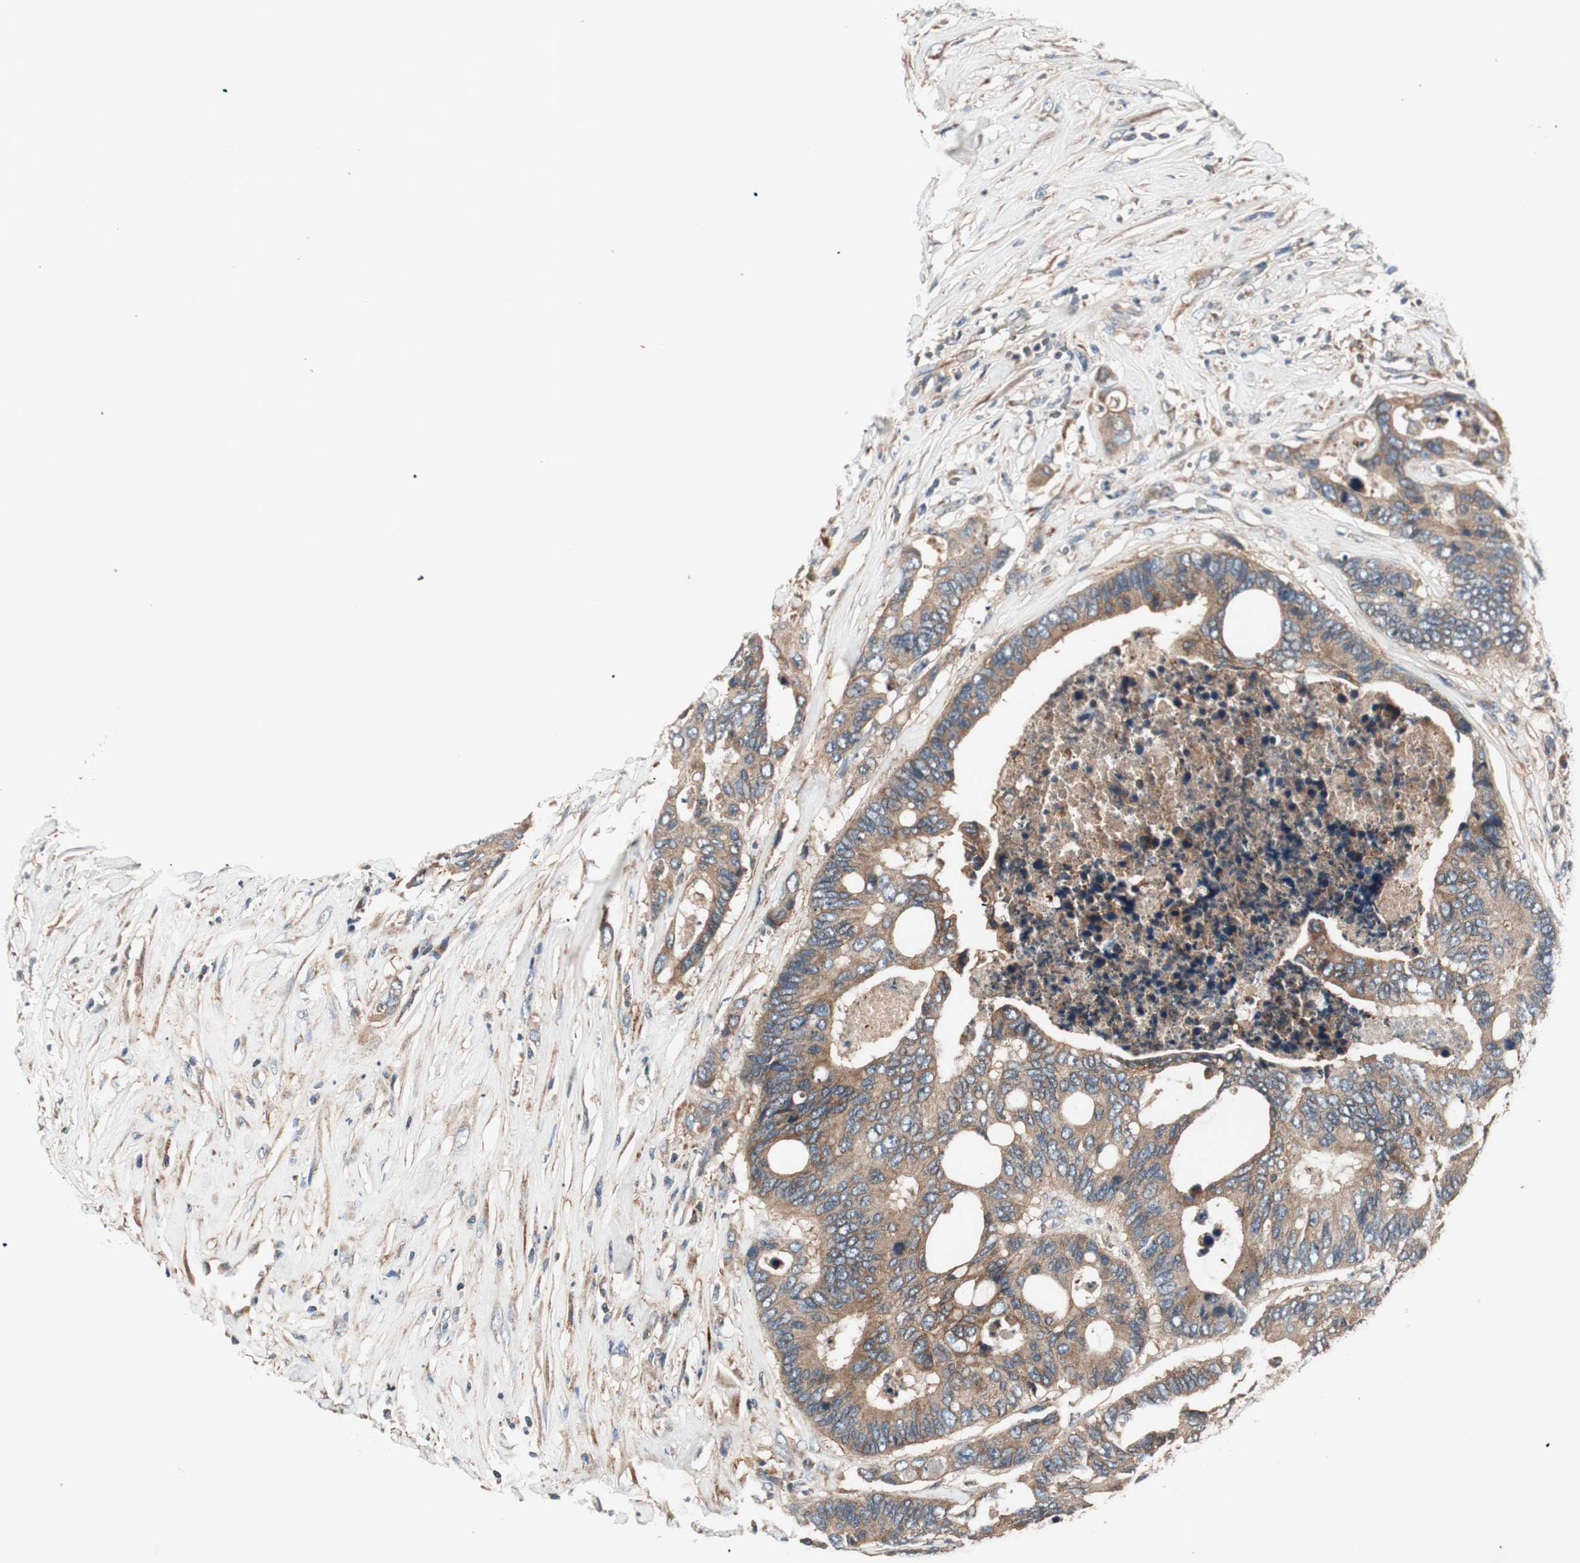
{"staining": {"intensity": "moderate", "quantity": ">75%", "location": "cytoplasmic/membranous"}, "tissue": "colorectal cancer", "cell_type": "Tumor cells", "image_type": "cancer", "snomed": [{"axis": "morphology", "description": "Adenocarcinoma, NOS"}, {"axis": "topography", "description": "Rectum"}], "caption": "A brown stain shows moderate cytoplasmic/membranous expression of a protein in human adenocarcinoma (colorectal) tumor cells. (Stains: DAB (3,3'-diaminobenzidine) in brown, nuclei in blue, Microscopy: brightfield microscopy at high magnification).", "gene": "HPN", "patient": {"sex": "male", "age": 55}}